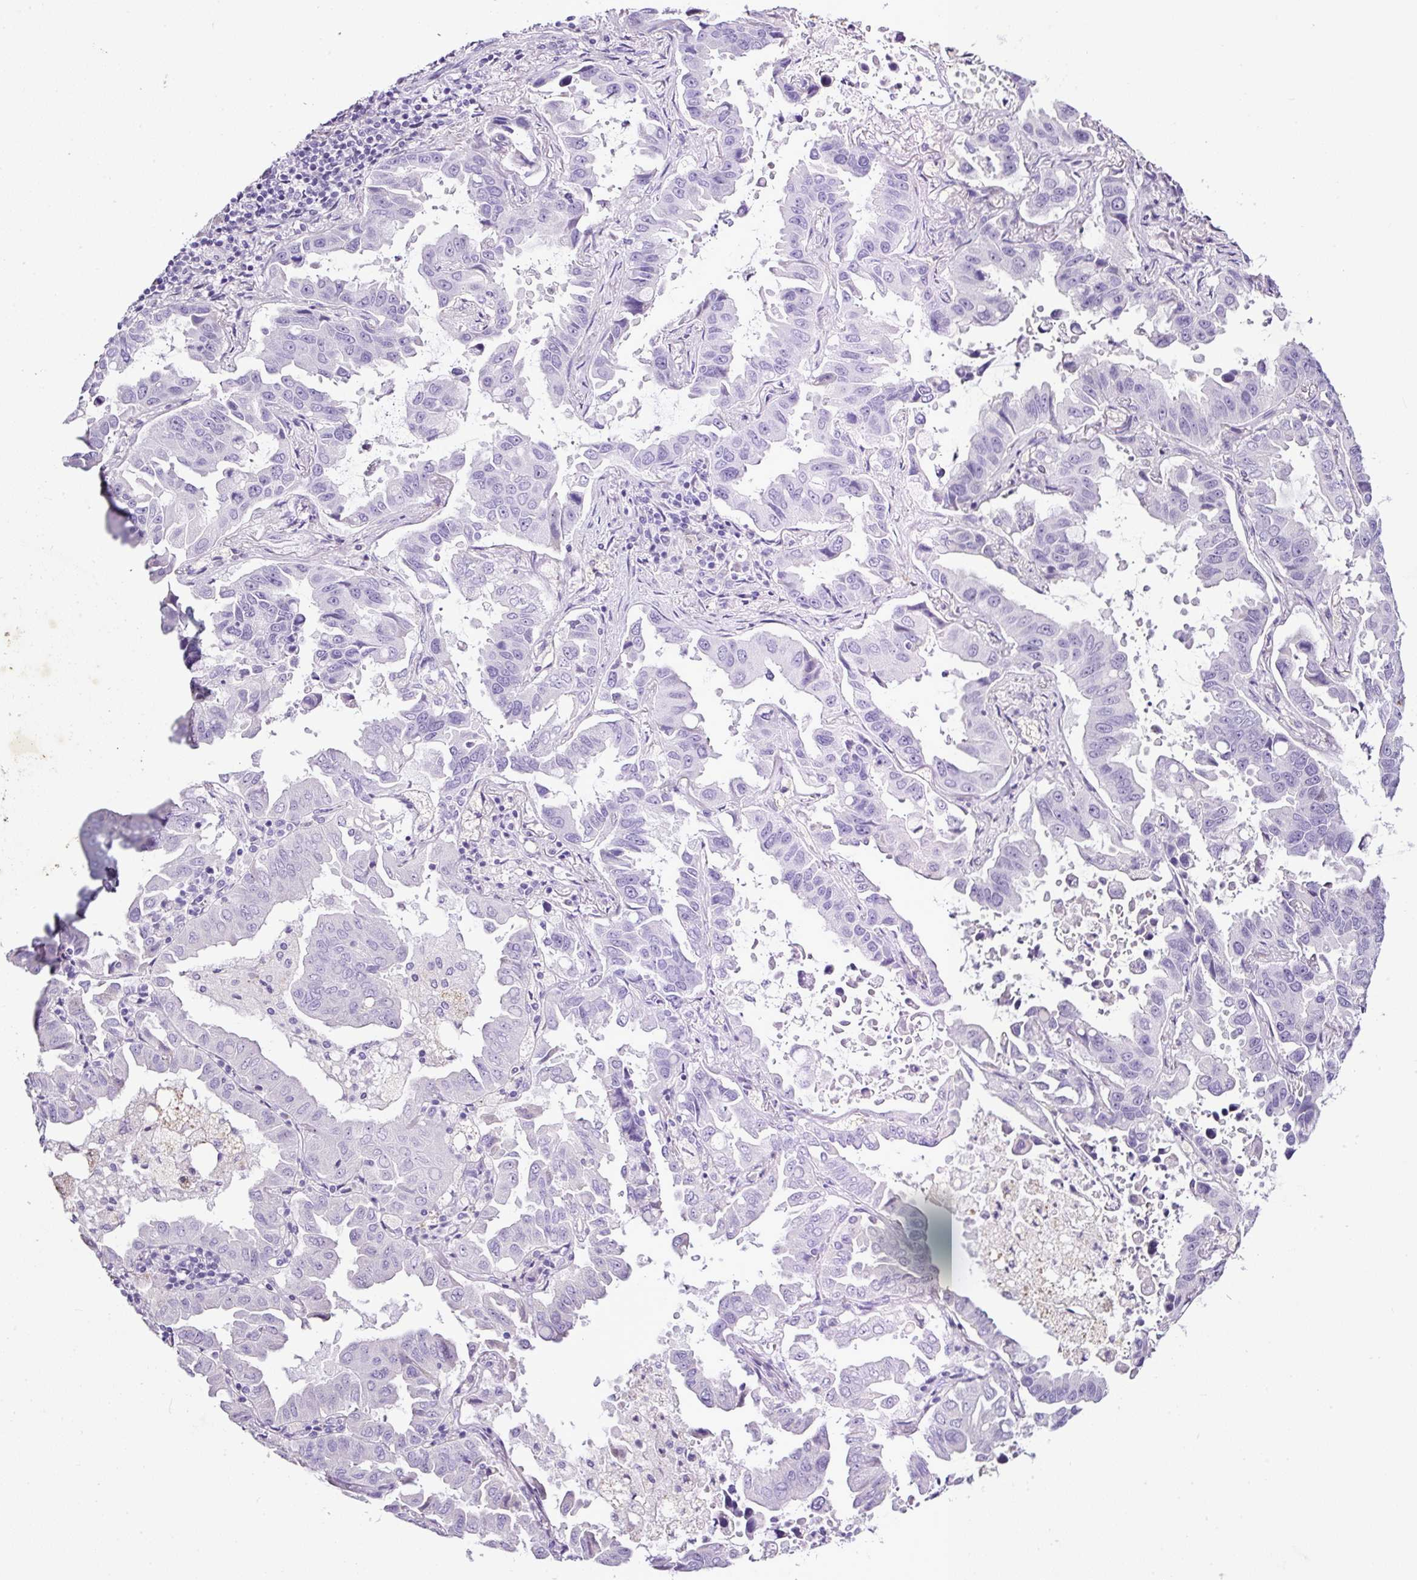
{"staining": {"intensity": "negative", "quantity": "none", "location": "none"}, "tissue": "lung cancer", "cell_type": "Tumor cells", "image_type": "cancer", "snomed": [{"axis": "morphology", "description": "Adenocarcinoma, NOS"}, {"axis": "topography", "description": "Lung"}], "caption": "Immunohistochemical staining of lung adenocarcinoma exhibits no significant expression in tumor cells.", "gene": "SP8", "patient": {"sex": "male", "age": 64}}